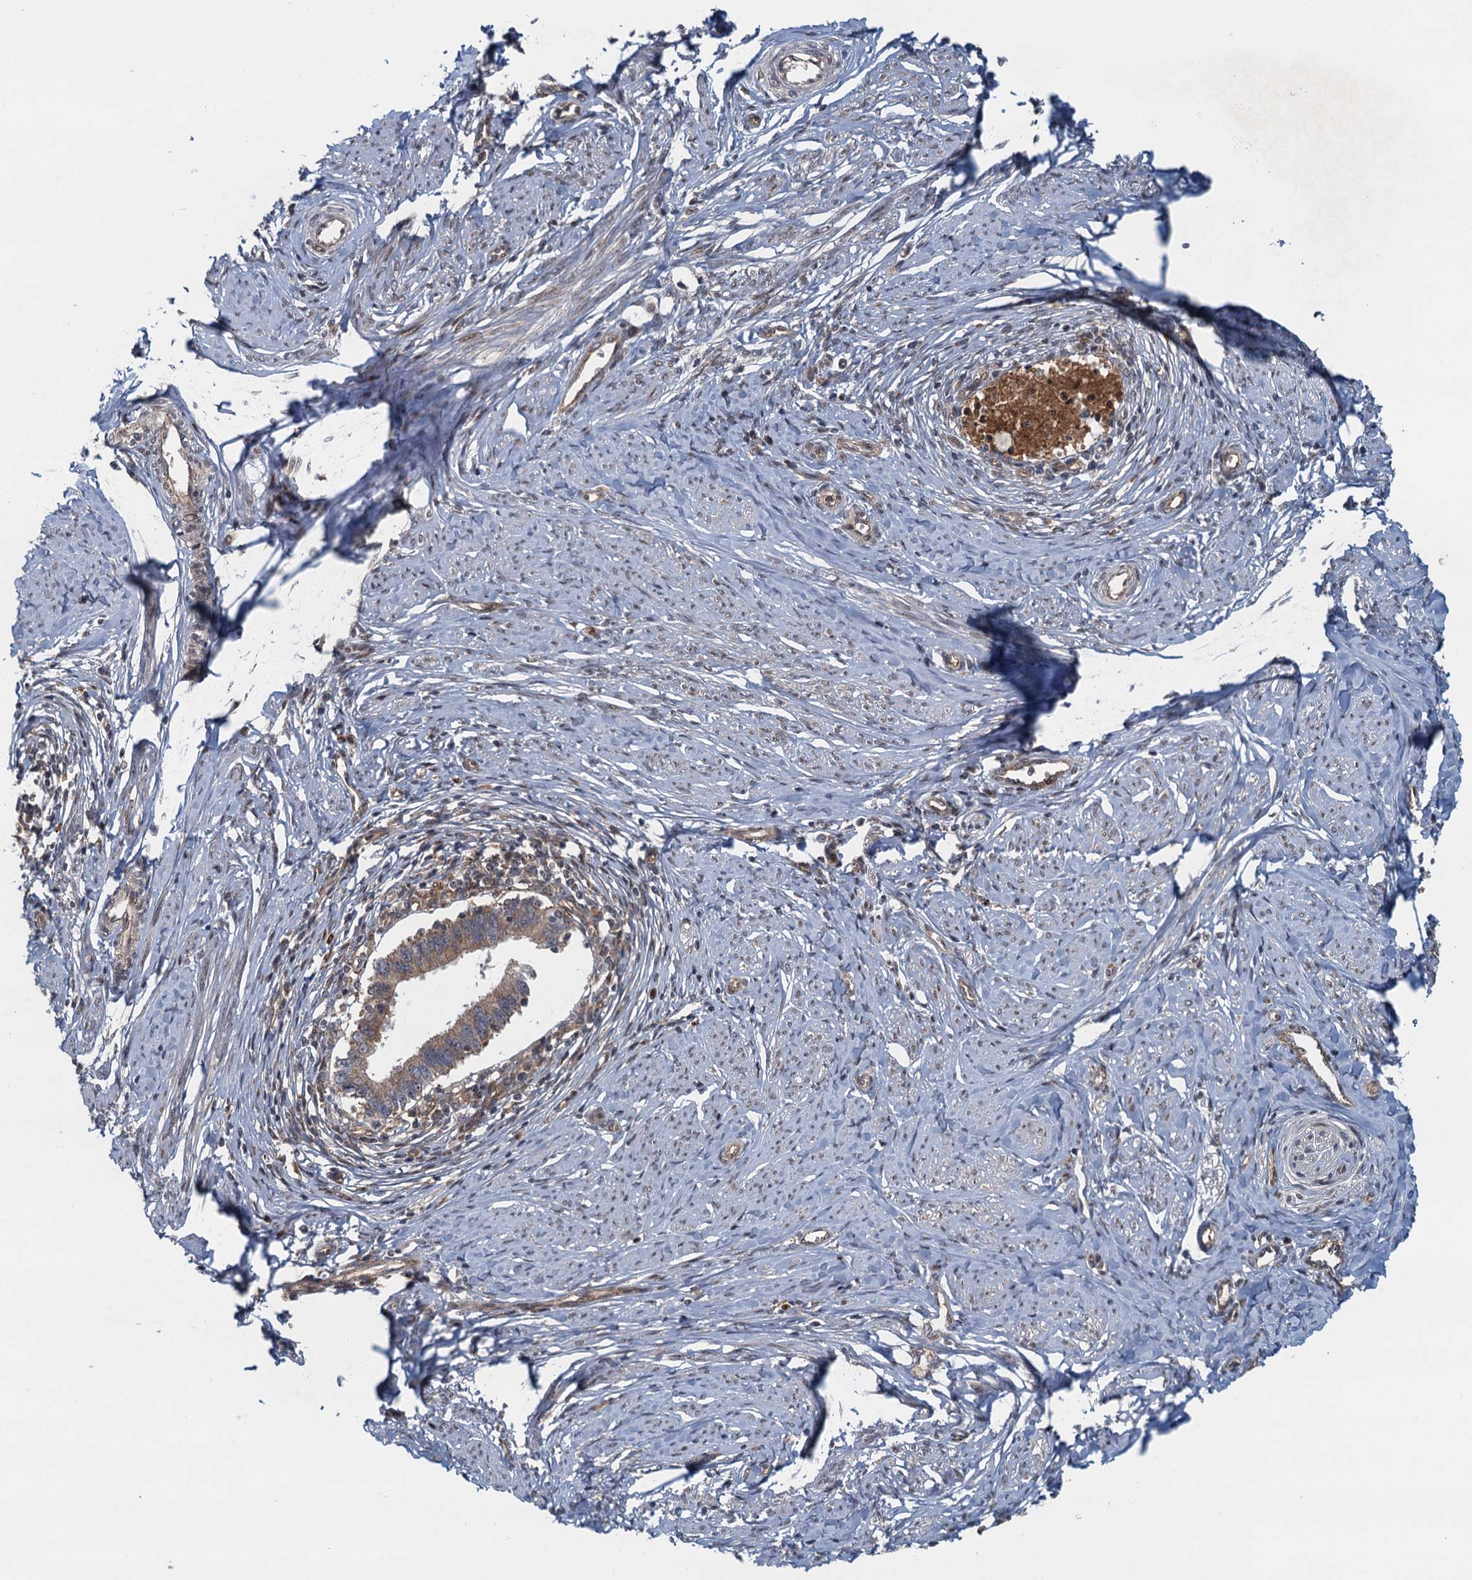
{"staining": {"intensity": "weak", "quantity": "25%-75%", "location": "cytoplasmic/membranous"}, "tissue": "cervical cancer", "cell_type": "Tumor cells", "image_type": "cancer", "snomed": [{"axis": "morphology", "description": "Adenocarcinoma, NOS"}, {"axis": "topography", "description": "Cervix"}], "caption": "IHC micrograph of neoplastic tissue: human cervical cancer stained using immunohistochemistry (IHC) reveals low levels of weak protein expression localized specifically in the cytoplasmic/membranous of tumor cells, appearing as a cytoplasmic/membranous brown color.", "gene": "NLRP10", "patient": {"sex": "female", "age": 36}}